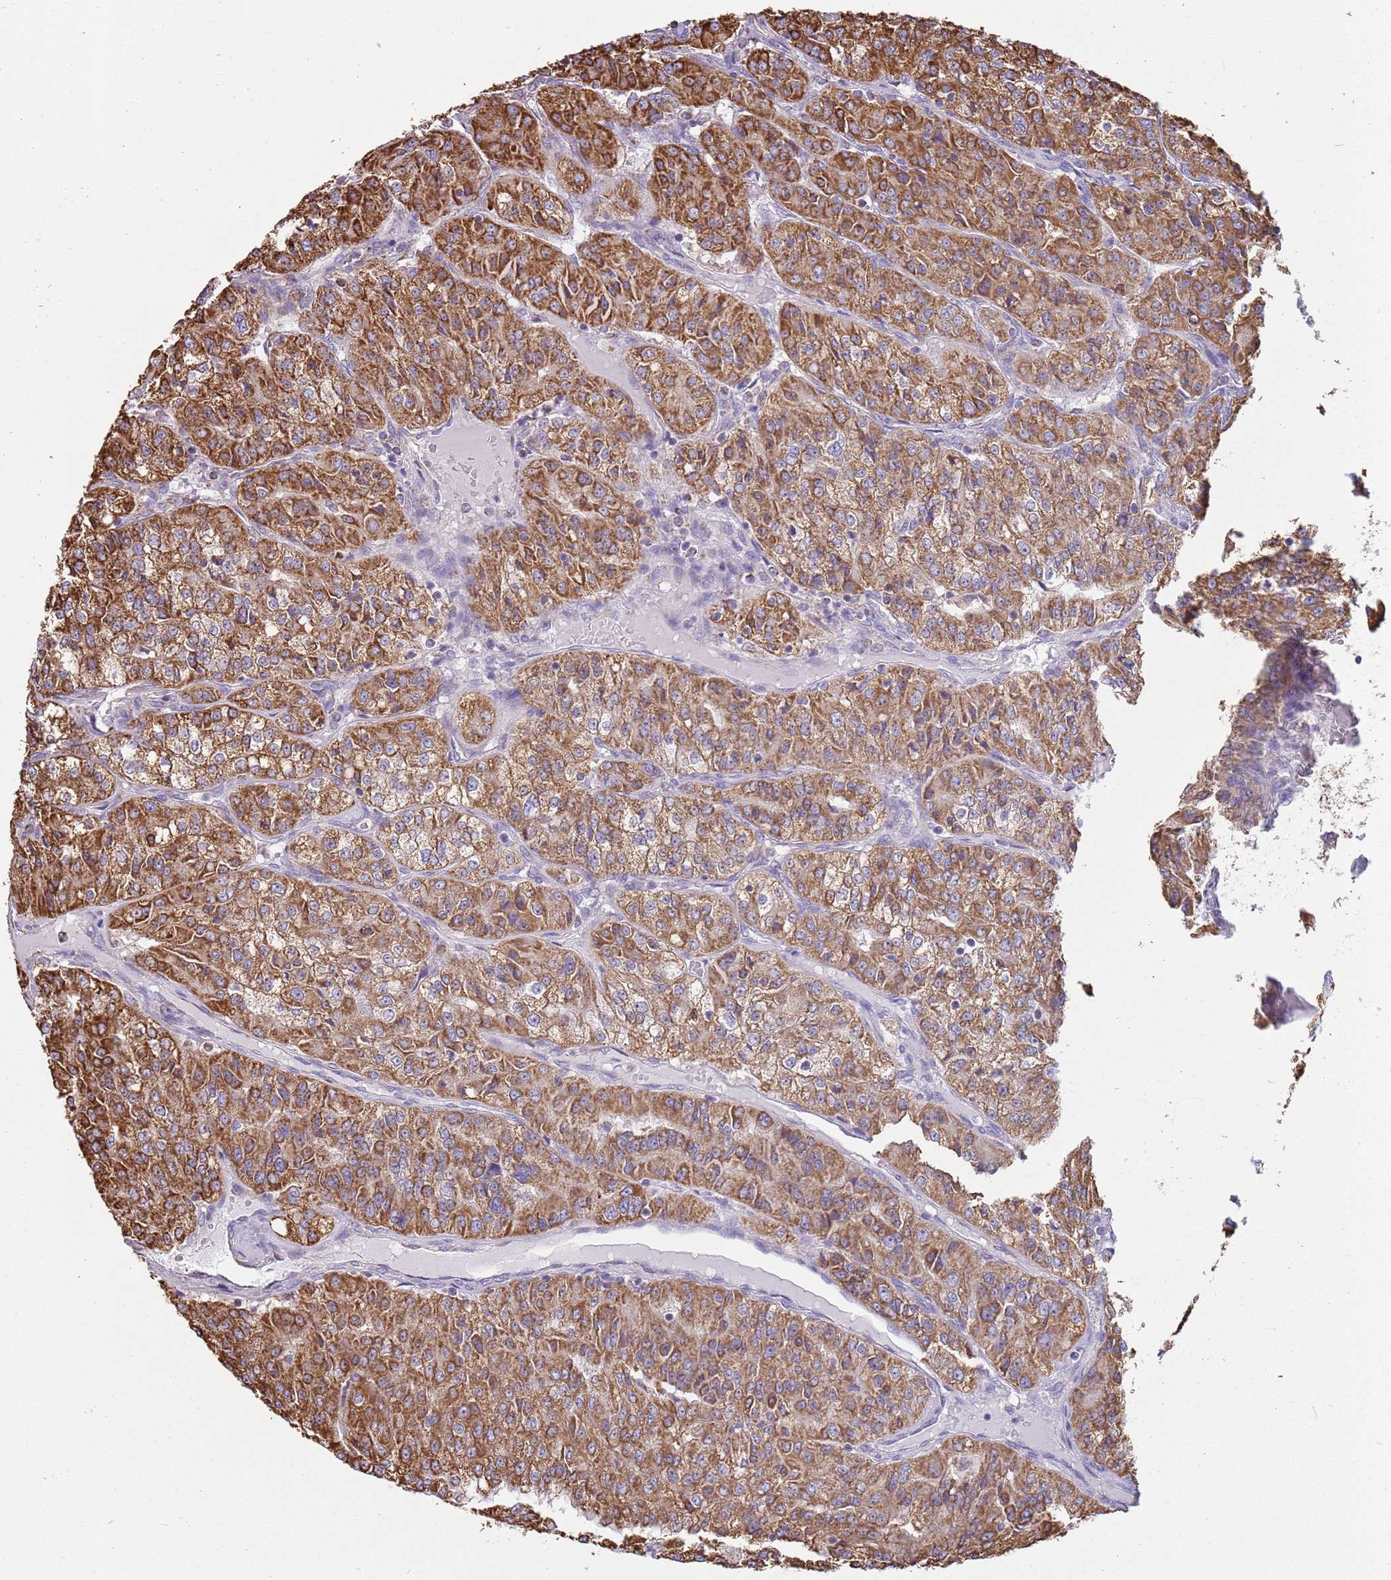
{"staining": {"intensity": "strong", "quantity": ">75%", "location": "cytoplasmic/membranous"}, "tissue": "renal cancer", "cell_type": "Tumor cells", "image_type": "cancer", "snomed": [{"axis": "morphology", "description": "Adenocarcinoma, NOS"}, {"axis": "topography", "description": "Kidney"}], "caption": "Immunohistochemical staining of renal cancer reveals strong cytoplasmic/membranous protein staining in approximately >75% of tumor cells.", "gene": "TTLL1", "patient": {"sex": "female", "age": 63}}